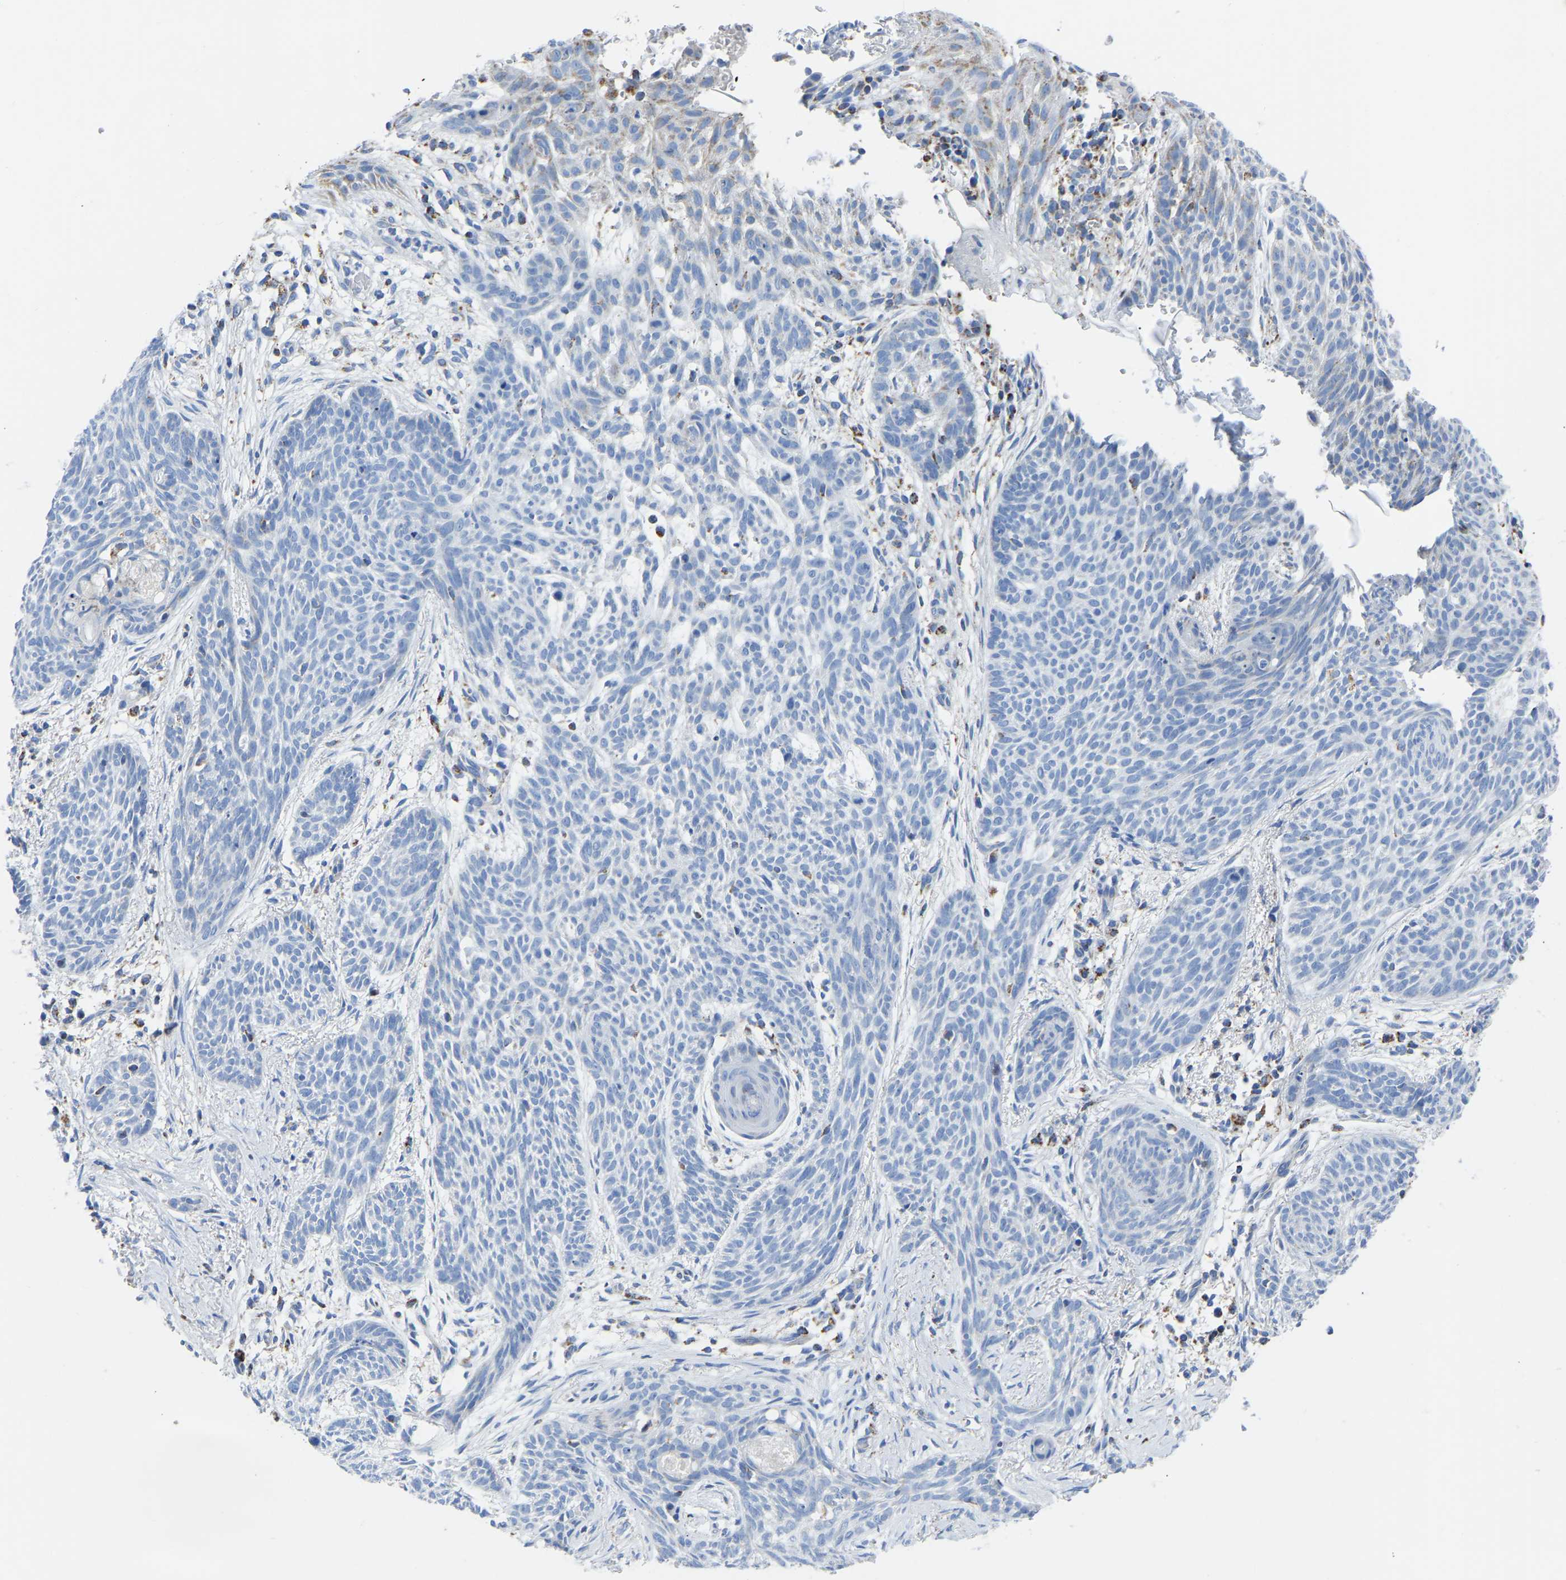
{"staining": {"intensity": "negative", "quantity": "none", "location": "none"}, "tissue": "skin cancer", "cell_type": "Tumor cells", "image_type": "cancer", "snomed": [{"axis": "morphology", "description": "Basal cell carcinoma"}, {"axis": "topography", "description": "Skin"}], "caption": "DAB (3,3'-diaminobenzidine) immunohistochemical staining of skin cancer (basal cell carcinoma) displays no significant expression in tumor cells.", "gene": "ETFA", "patient": {"sex": "female", "age": 59}}